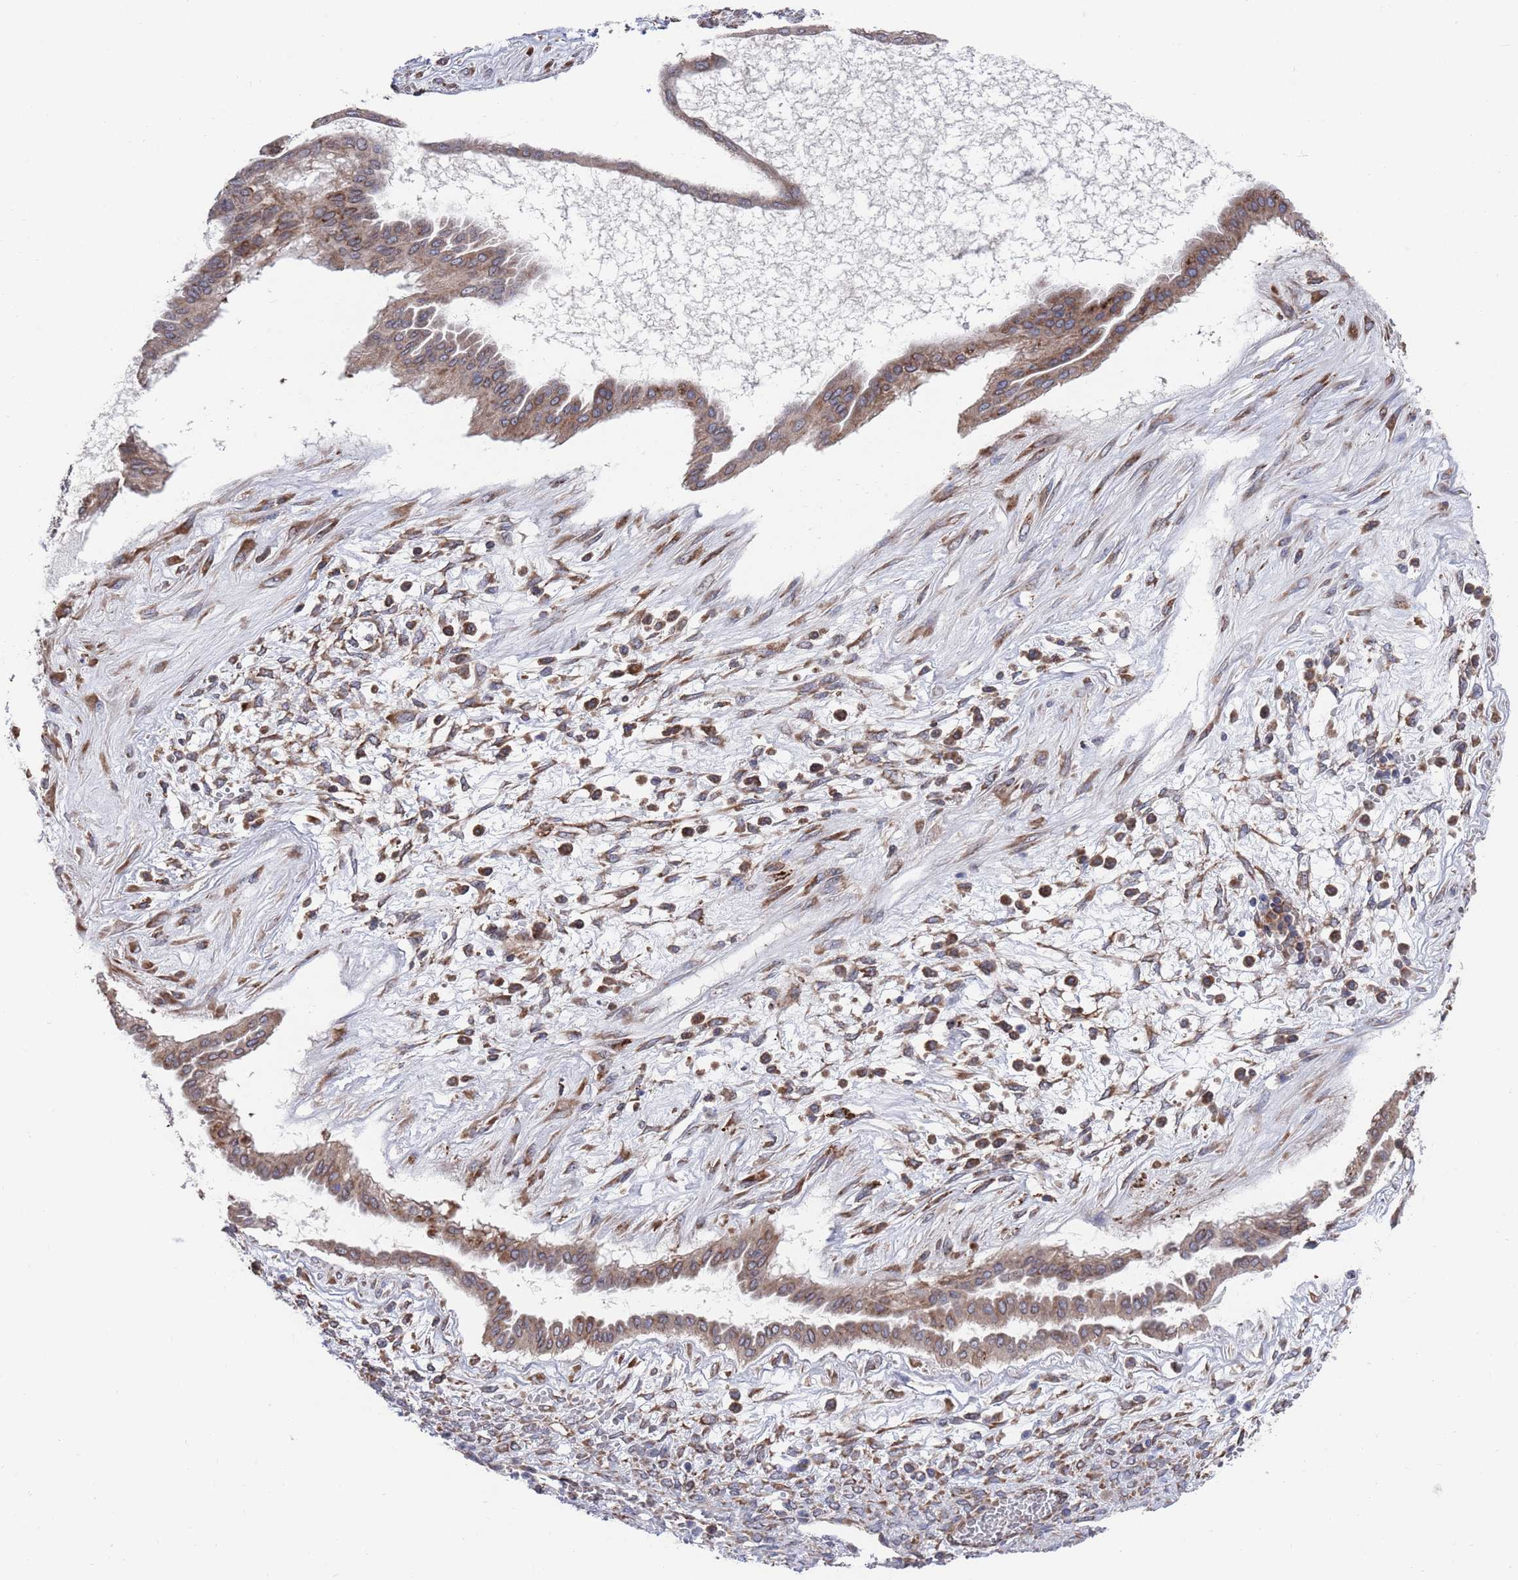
{"staining": {"intensity": "strong", "quantity": "25%-75%", "location": "cytoplasmic/membranous"}, "tissue": "ovarian cancer", "cell_type": "Tumor cells", "image_type": "cancer", "snomed": [{"axis": "morphology", "description": "Cystadenocarcinoma, mucinous, NOS"}, {"axis": "topography", "description": "Ovary"}], "caption": "This is a histology image of immunohistochemistry staining of ovarian cancer (mucinous cystadenocarcinoma), which shows strong positivity in the cytoplasmic/membranous of tumor cells.", "gene": "GID8", "patient": {"sex": "female", "age": 73}}